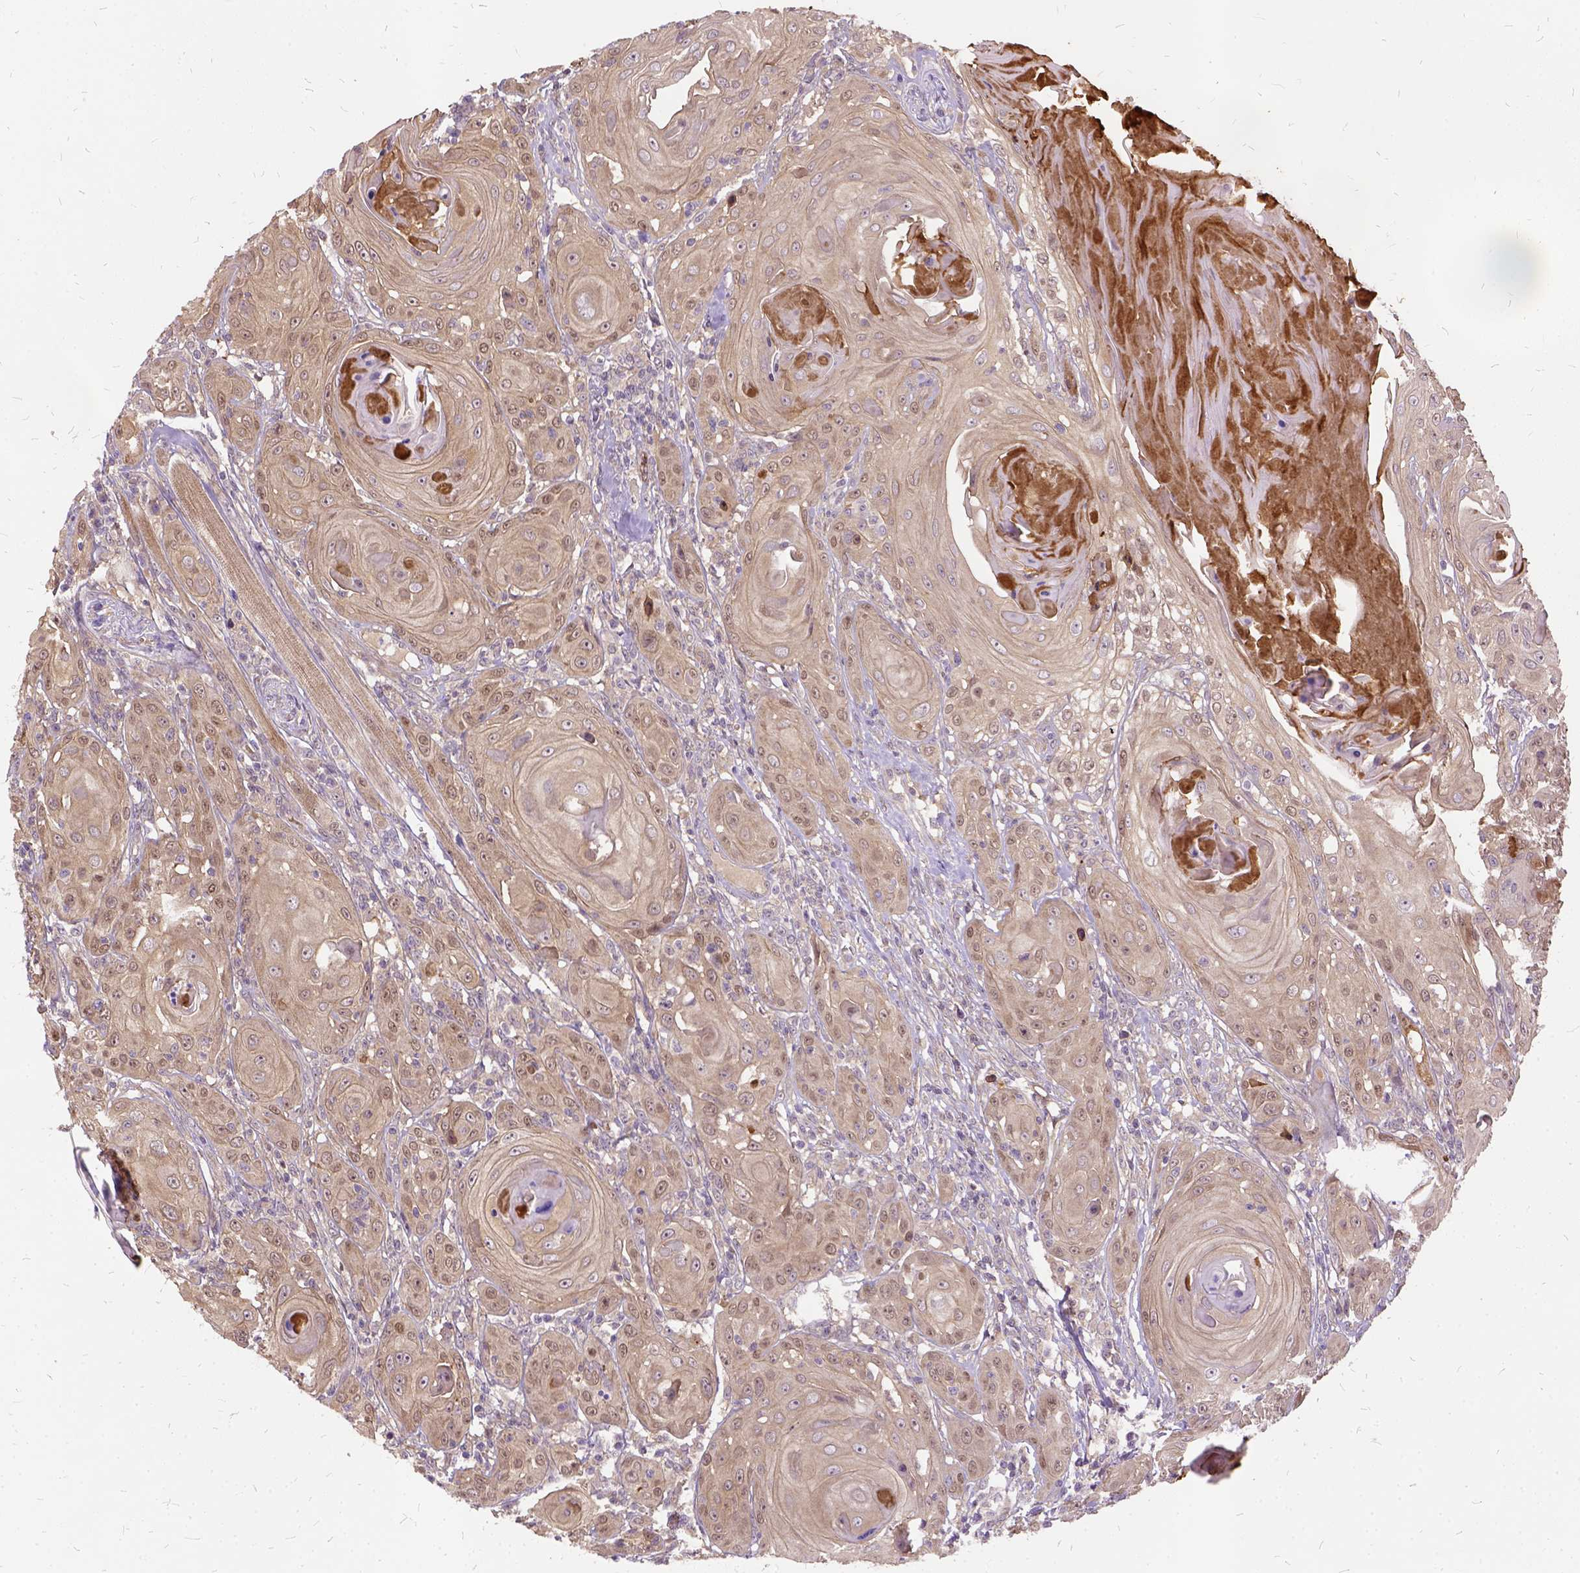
{"staining": {"intensity": "weak", "quantity": ">75%", "location": "cytoplasmic/membranous"}, "tissue": "head and neck cancer", "cell_type": "Tumor cells", "image_type": "cancer", "snomed": [{"axis": "morphology", "description": "Squamous cell carcinoma, NOS"}, {"axis": "topography", "description": "Head-Neck"}], "caption": "Immunohistochemistry of head and neck cancer demonstrates low levels of weak cytoplasmic/membranous staining in about >75% of tumor cells.", "gene": "ILRUN", "patient": {"sex": "female", "age": 80}}